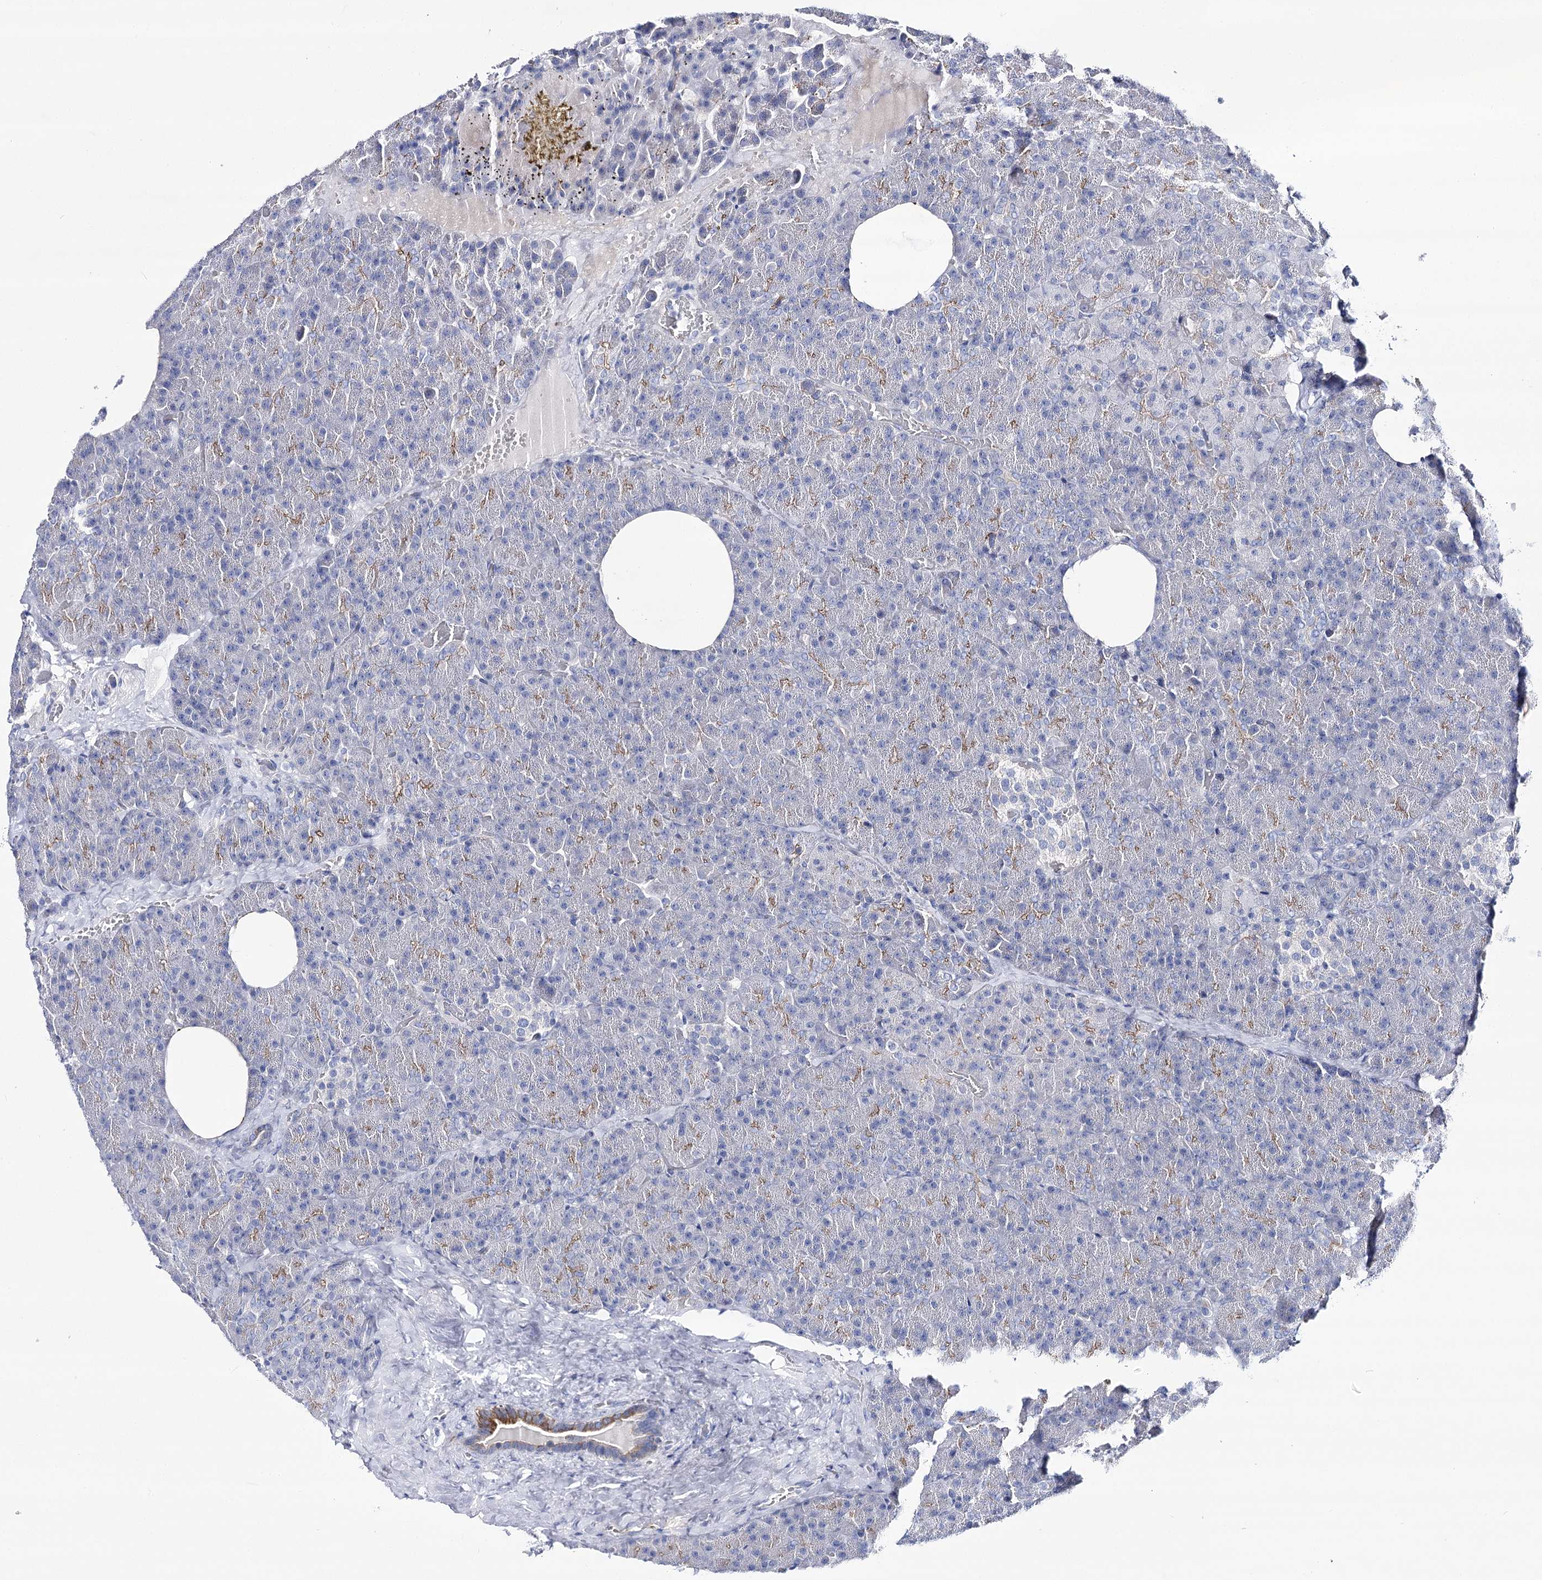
{"staining": {"intensity": "moderate", "quantity": "<25%", "location": "cytoplasmic/membranous"}, "tissue": "pancreas", "cell_type": "Exocrine glandular cells", "image_type": "normal", "snomed": [{"axis": "morphology", "description": "Normal tissue, NOS"}, {"axis": "morphology", "description": "Carcinoid, malignant, NOS"}, {"axis": "topography", "description": "Pancreas"}], "caption": "Exocrine glandular cells reveal moderate cytoplasmic/membranous expression in about <25% of cells in unremarkable pancreas. The staining was performed using DAB to visualize the protein expression in brown, while the nuclei were stained in blue with hematoxylin (Magnification: 20x).", "gene": "NRAP", "patient": {"sex": "female", "age": 35}}